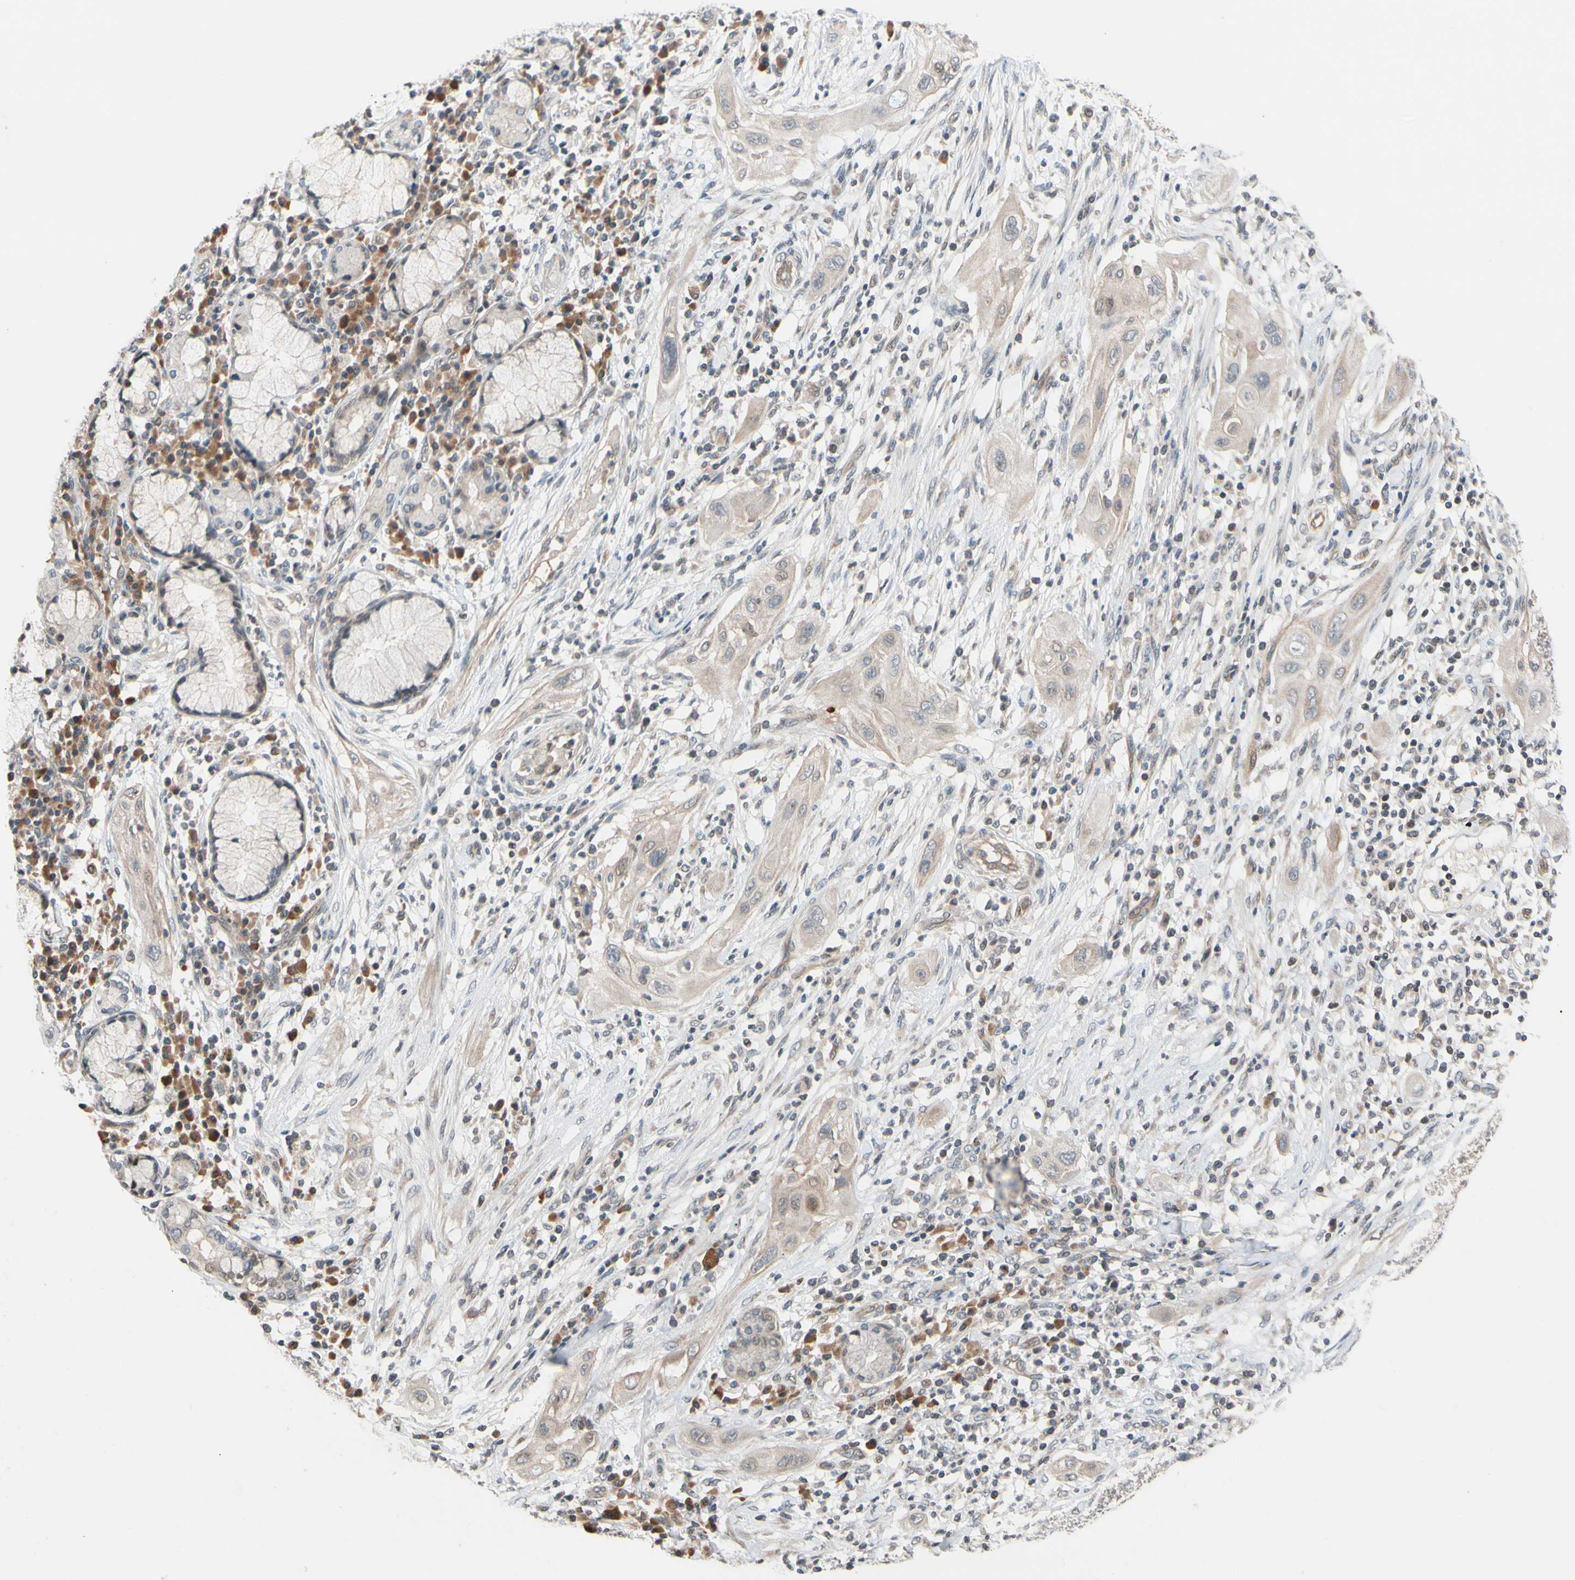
{"staining": {"intensity": "weak", "quantity": ">75%", "location": "cytoplasmic/membranous"}, "tissue": "lung cancer", "cell_type": "Tumor cells", "image_type": "cancer", "snomed": [{"axis": "morphology", "description": "Squamous cell carcinoma, NOS"}, {"axis": "topography", "description": "Lung"}], "caption": "Immunohistochemical staining of lung squamous cell carcinoma displays low levels of weak cytoplasmic/membranous protein positivity in approximately >75% of tumor cells.", "gene": "FGF10", "patient": {"sex": "female", "age": 47}}